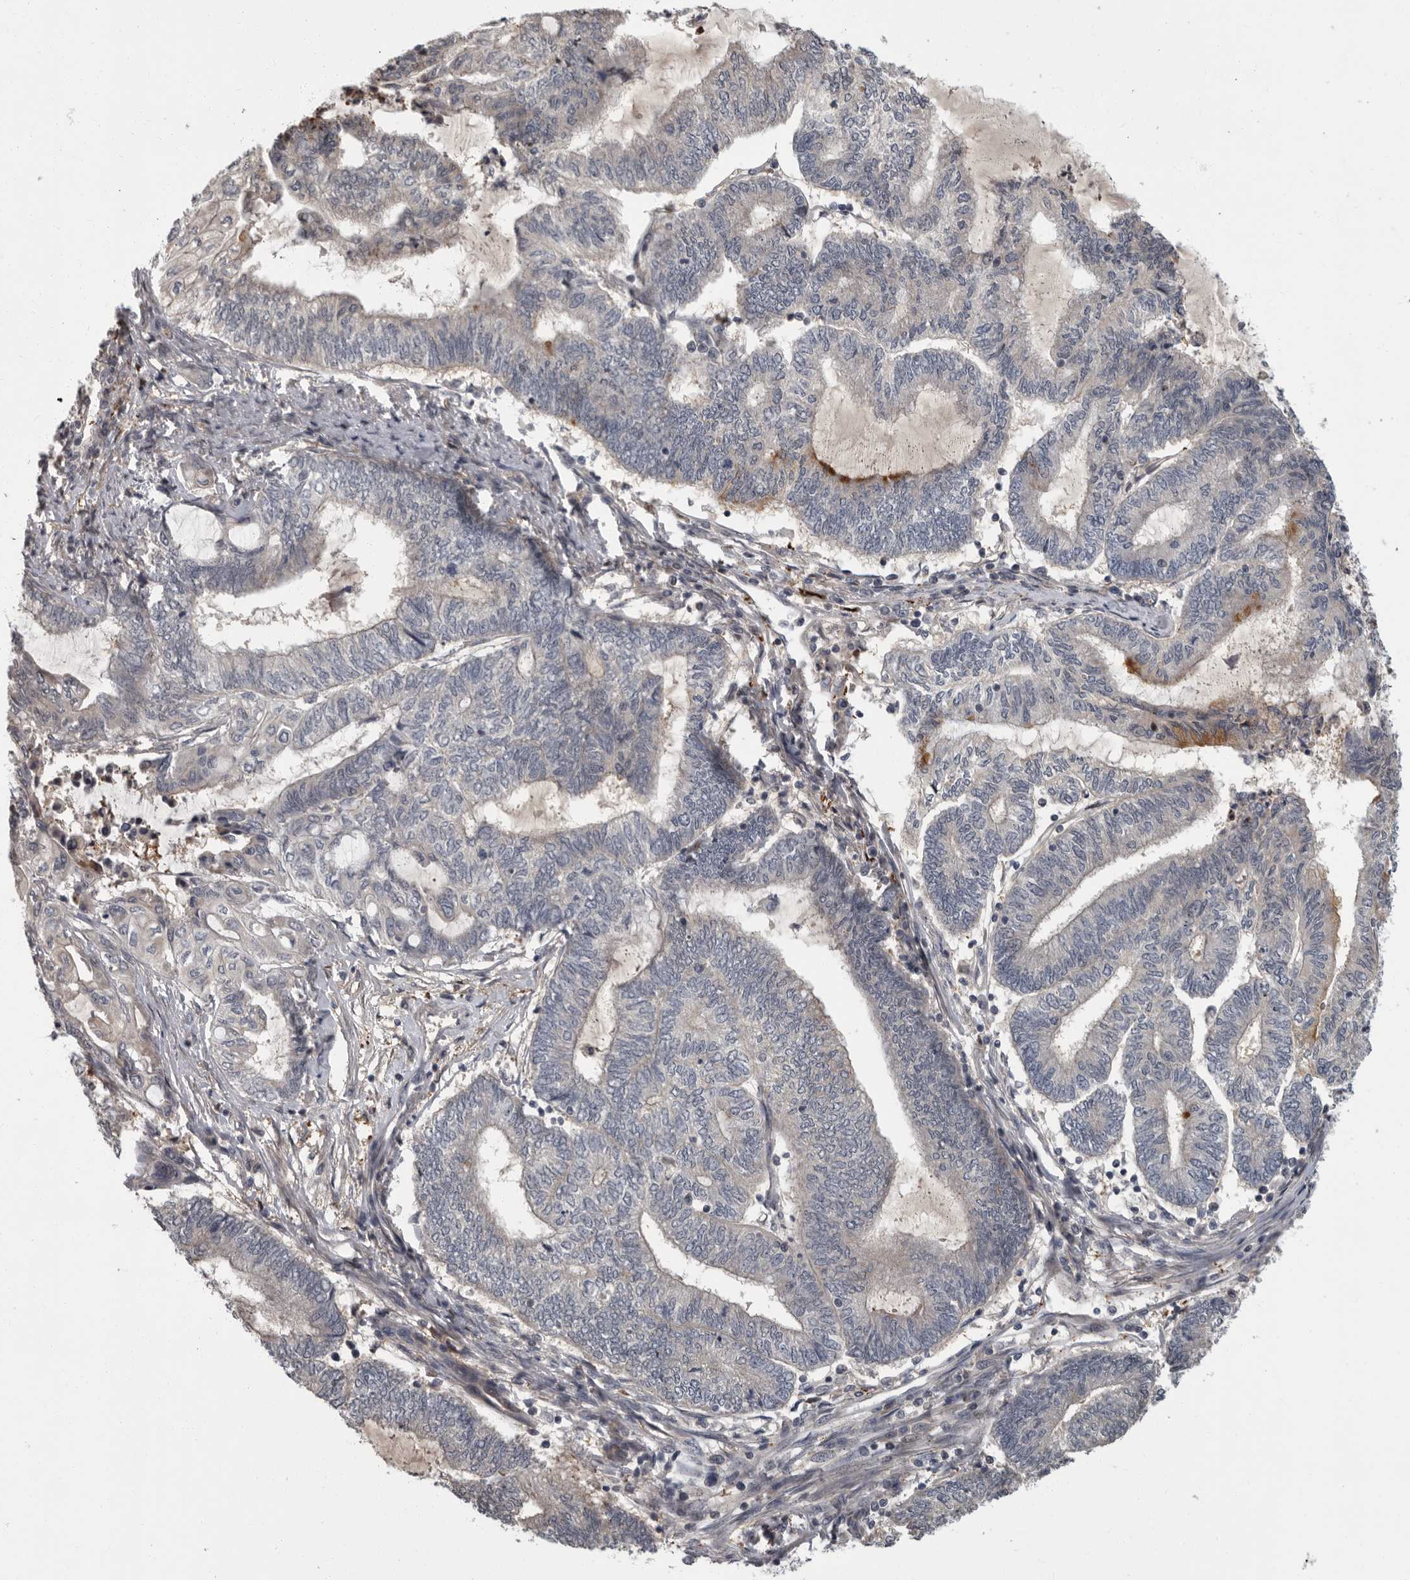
{"staining": {"intensity": "negative", "quantity": "none", "location": "none"}, "tissue": "endometrial cancer", "cell_type": "Tumor cells", "image_type": "cancer", "snomed": [{"axis": "morphology", "description": "Adenocarcinoma, NOS"}, {"axis": "topography", "description": "Uterus"}, {"axis": "topography", "description": "Endometrium"}], "caption": "Endometrial cancer stained for a protein using IHC exhibits no staining tumor cells.", "gene": "PDE7A", "patient": {"sex": "female", "age": 70}}